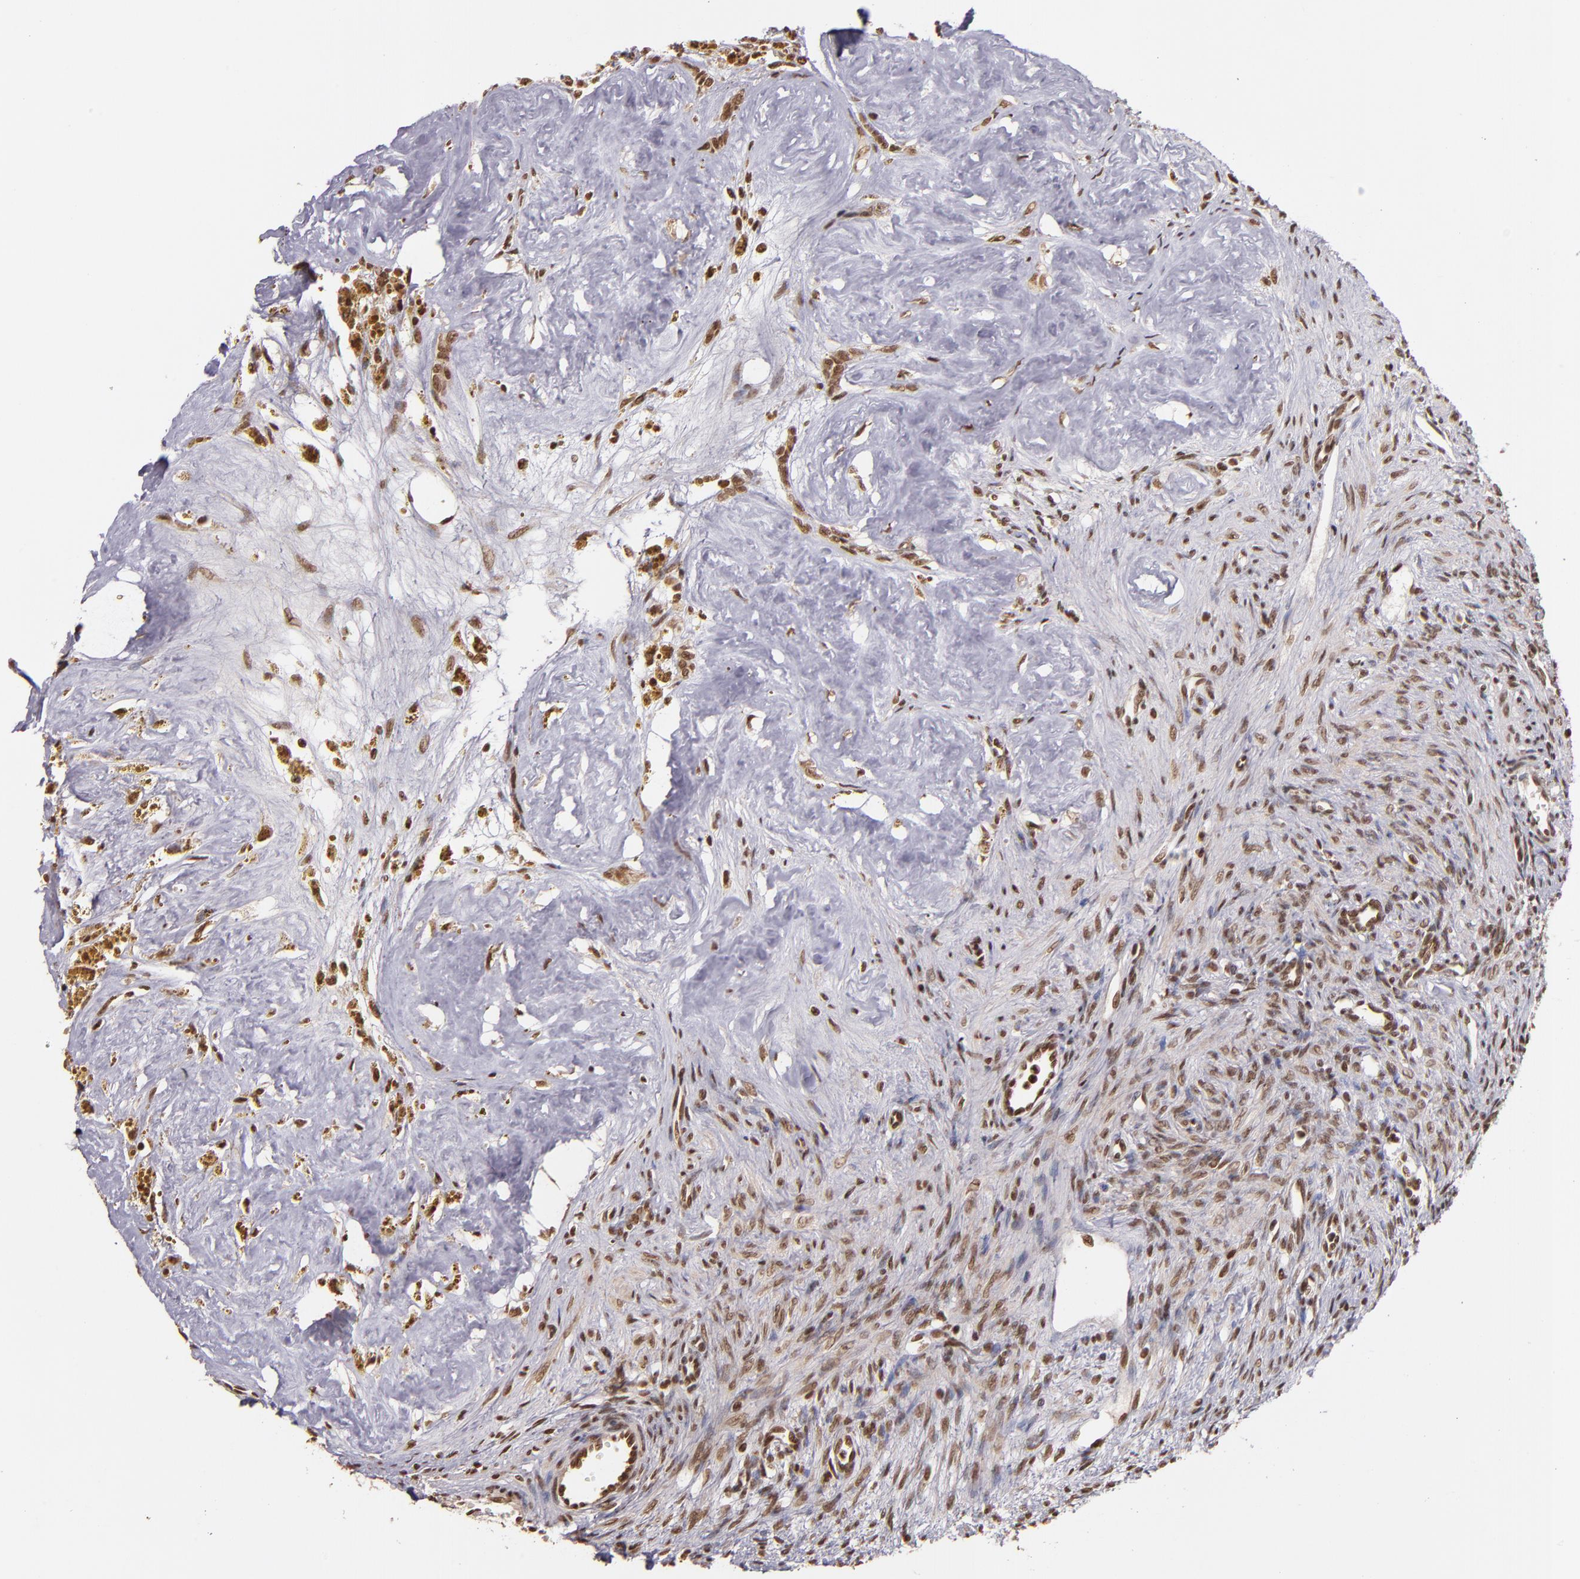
{"staining": {"intensity": "moderate", "quantity": "25%-75%", "location": "nuclear"}, "tissue": "ovary", "cell_type": "Ovarian stroma cells", "image_type": "normal", "snomed": [{"axis": "morphology", "description": "Normal tissue, NOS"}, {"axis": "topography", "description": "Ovary"}], "caption": "Protein positivity by IHC exhibits moderate nuclear positivity in about 25%-75% of ovarian stroma cells in normal ovary. Using DAB (brown) and hematoxylin (blue) stains, captured at high magnification using brightfield microscopy.", "gene": "CUL3", "patient": {"sex": "female", "age": 33}}